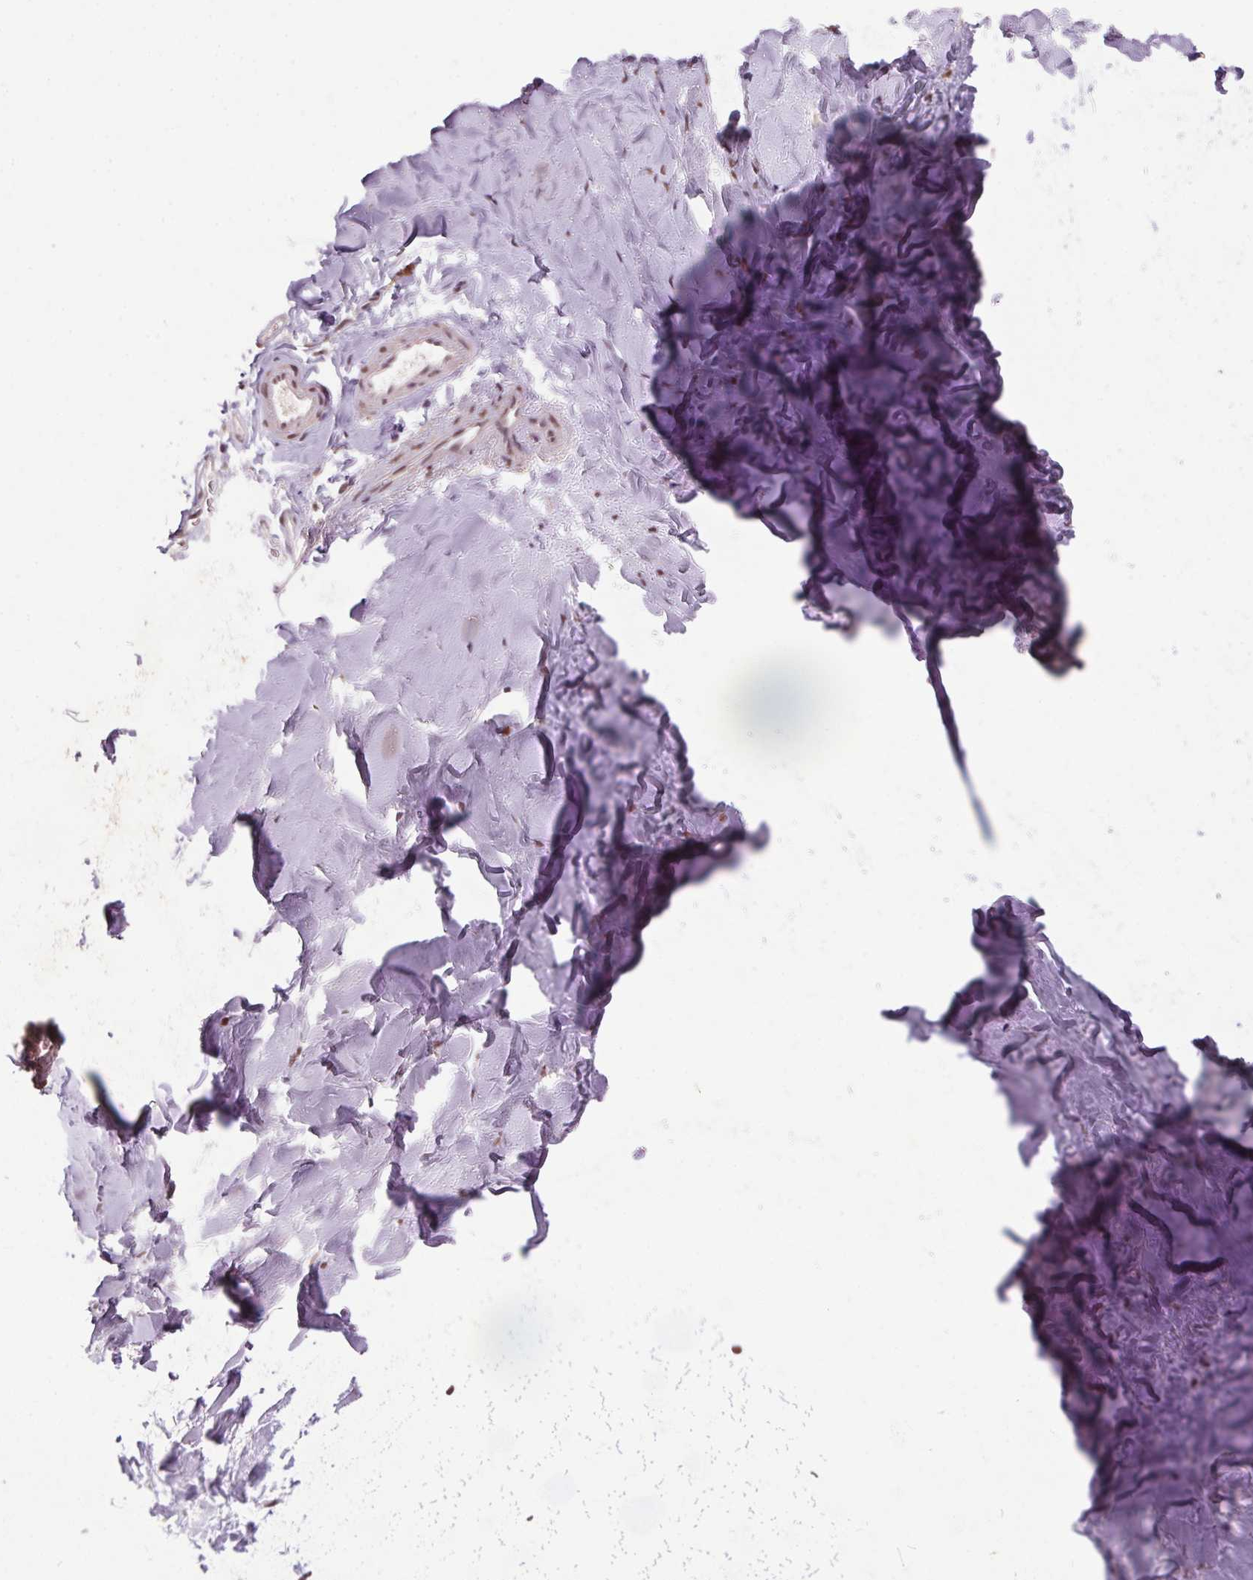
{"staining": {"intensity": "moderate", "quantity": "<25%", "location": "nuclear"}, "tissue": "soft tissue", "cell_type": "Chondrocytes", "image_type": "normal", "snomed": [{"axis": "morphology", "description": "Normal tissue, NOS"}, {"axis": "topography", "description": "Cartilage tissue"}, {"axis": "topography", "description": "Bronchus"}], "caption": "A high-resolution micrograph shows immunohistochemistry (IHC) staining of benign soft tissue, which exhibits moderate nuclear staining in approximately <25% of chondrocytes.", "gene": "ZBTB4", "patient": {"sex": "female", "age": 79}}